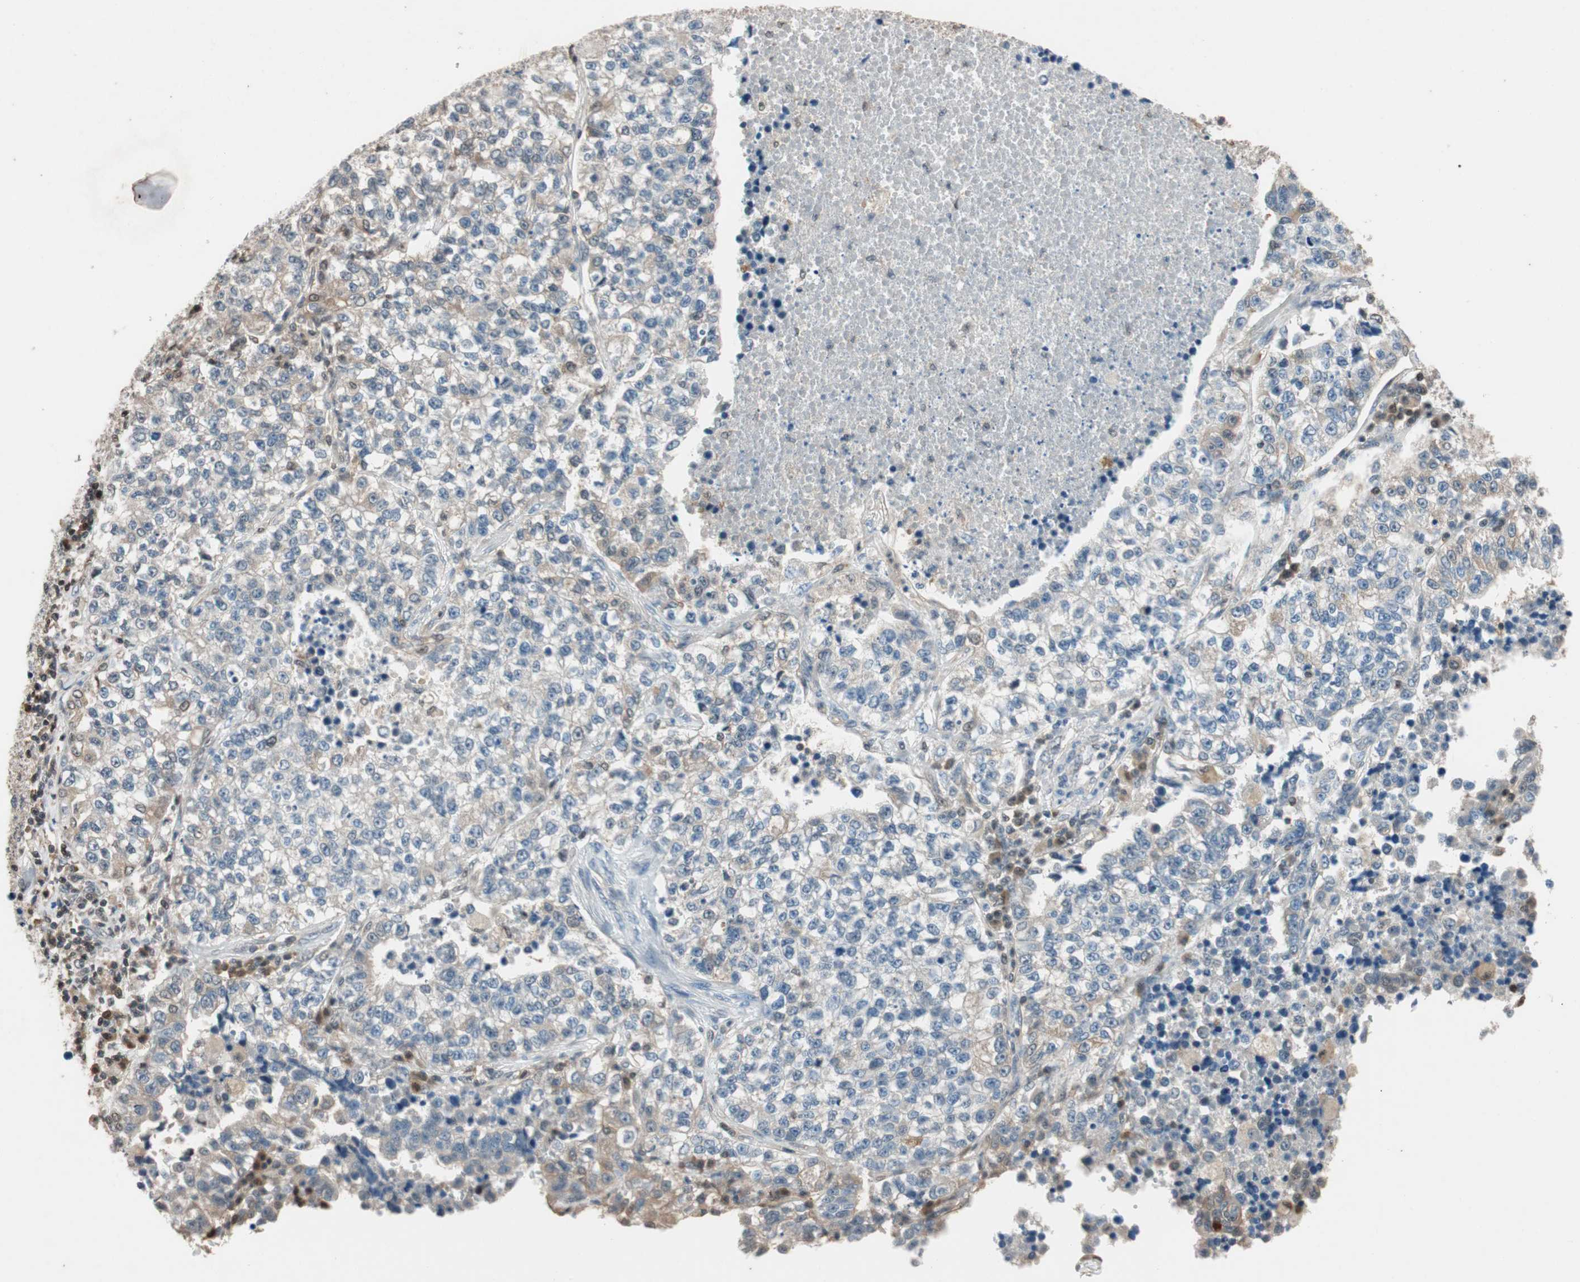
{"staining": {"intensity": "weak", "quantity": "<25%", "location": "cytoplasmic/membranous"}, "tissue": "lung cancer", "cell_type": "Tumor cells", "image_type": "cancer", "snomed": [{"axis": "morphology", "description": "Adenocarcinoma, NOS"}, {"axis": "topography", "description": "Lung"}], "caption": "Photomicrograph shows no significant protein staining in tumor cells of lung adenocarcinoma.", "gene": "SERPINB5", "patient": {"sex": "male", "age": 49}}